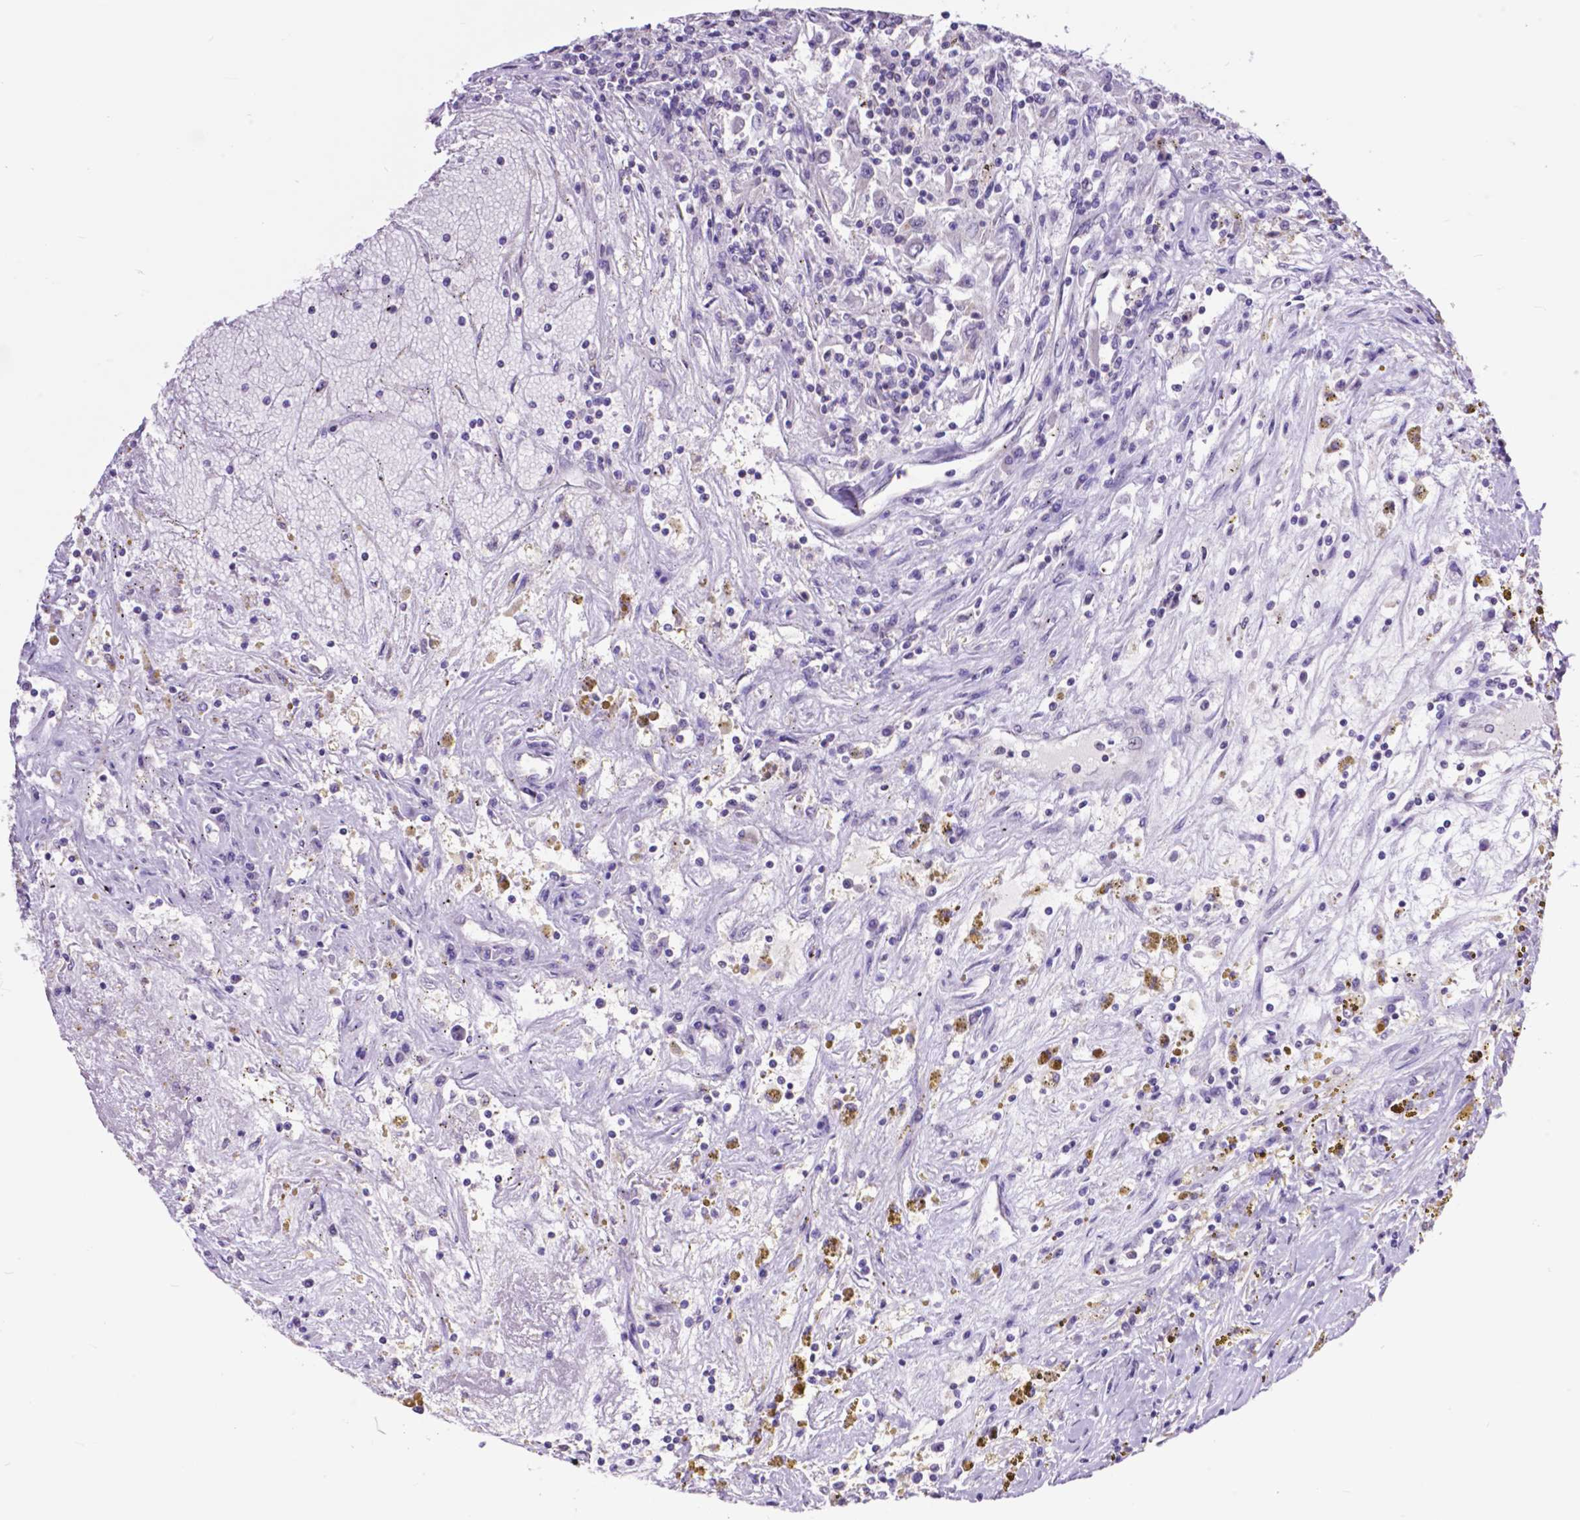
{"staining": {"intensity": "negative", "quantity": "none", "location": "none"}, "tissue": "renal cancer", "cell_type": "Tumor cells", "image_type": "cancer", "snomed": [{"axis": "morphology", "description": "Adenocarcinoma, NOS"}, {"axis": "topography", "description": "Kidney"}], "caption": "The image displays no staining of tumor cells in renal cancer.", "gene": "MCL1", "patient": {"sex": "female", "age": 67}}